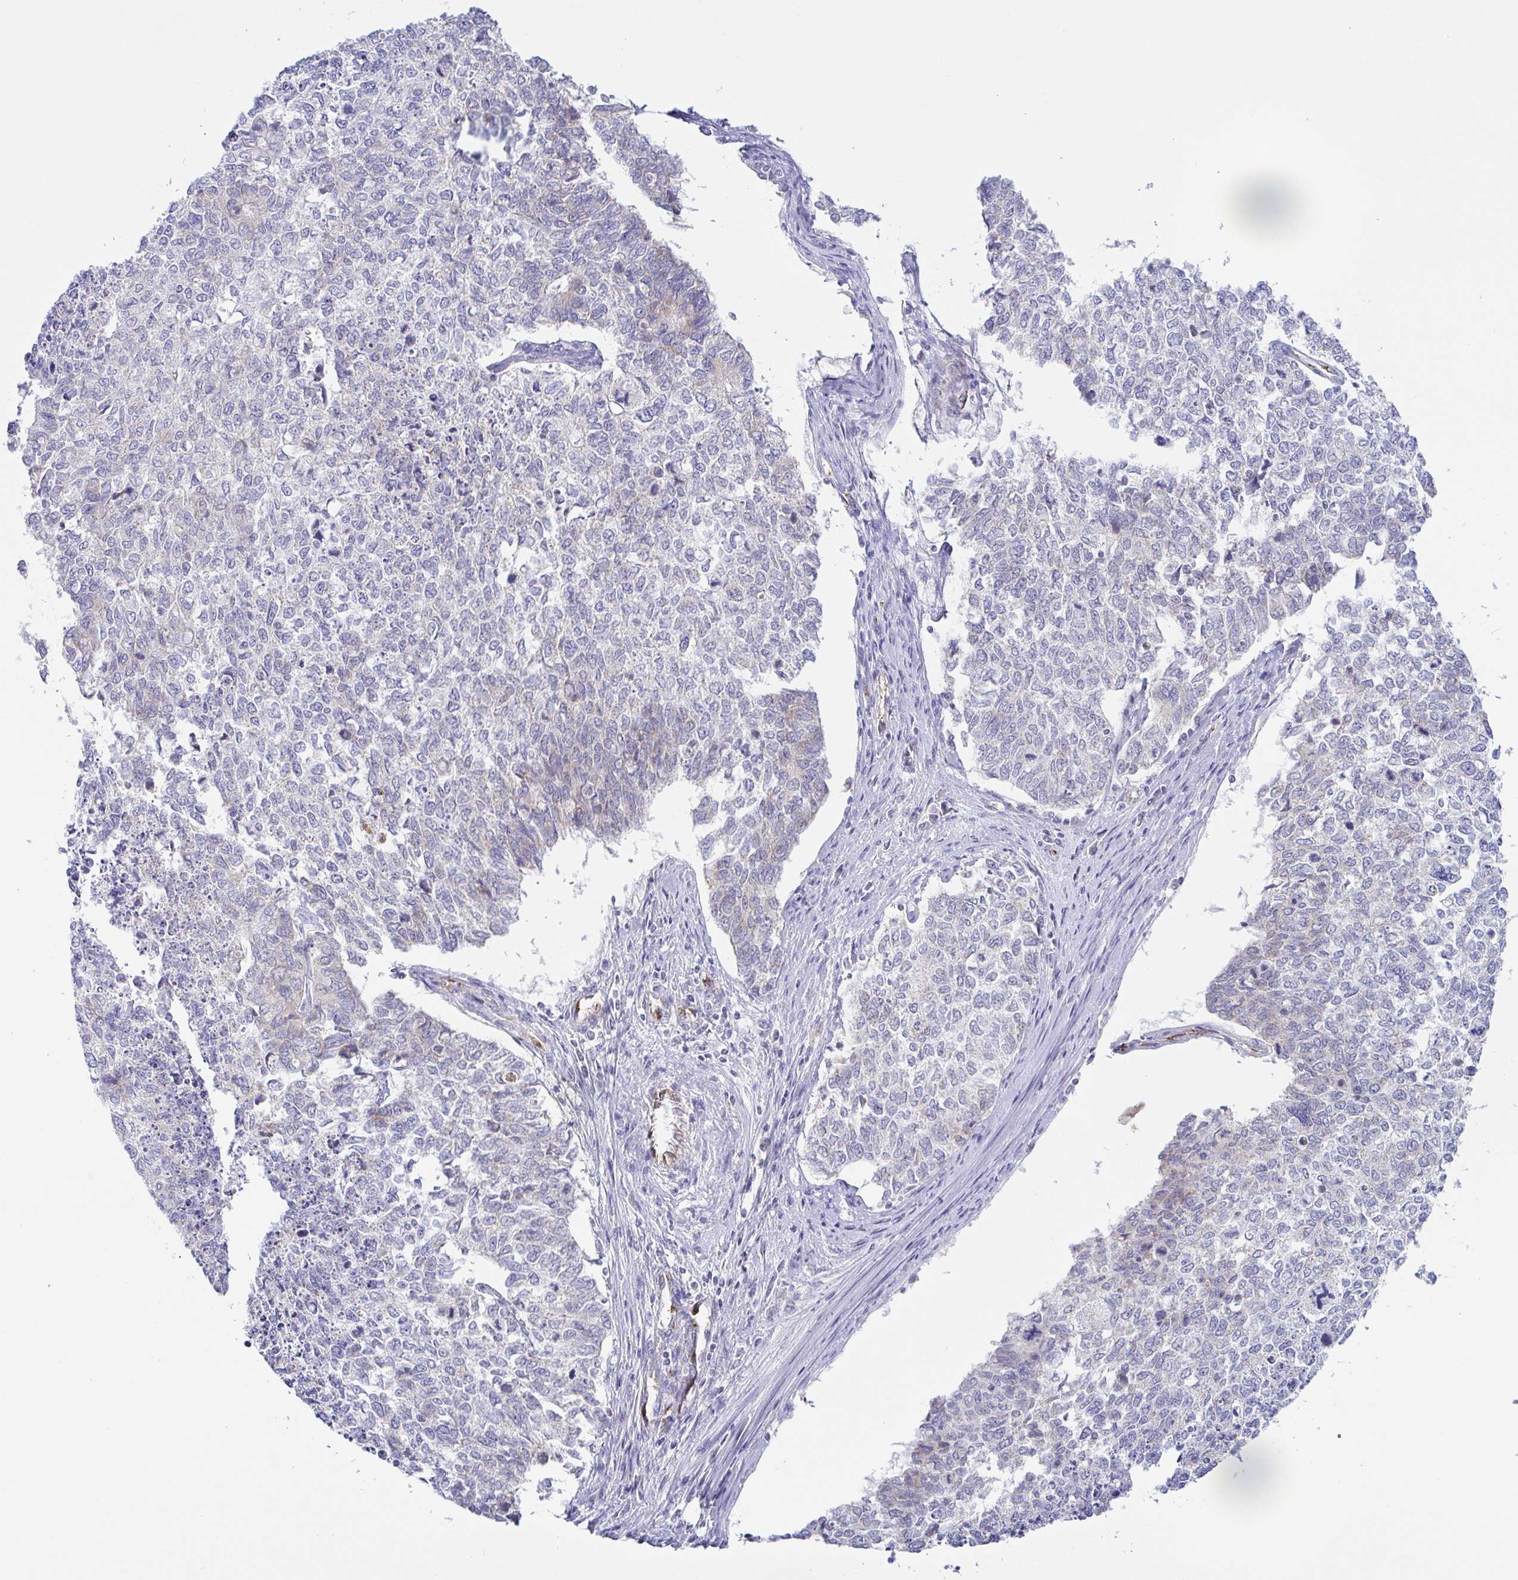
{"staining": {"intensity": "negative", "quantity": "none", "location": "none"}, "tissue": "cervical cancer", "cell_type": "Tumor cells", "image_type": "cancer", "snomed": [{"axis": "morphology", "description": "Adenocarcinoma, NOS"}, {"axis": "topography", "description": "Cervix"}], "caption": "Tumor cells are negative for brown protein staining in cervical adenocarcinoma.", "gene": "PLCD4", "patient": {"sex": "female", "age": 63}}